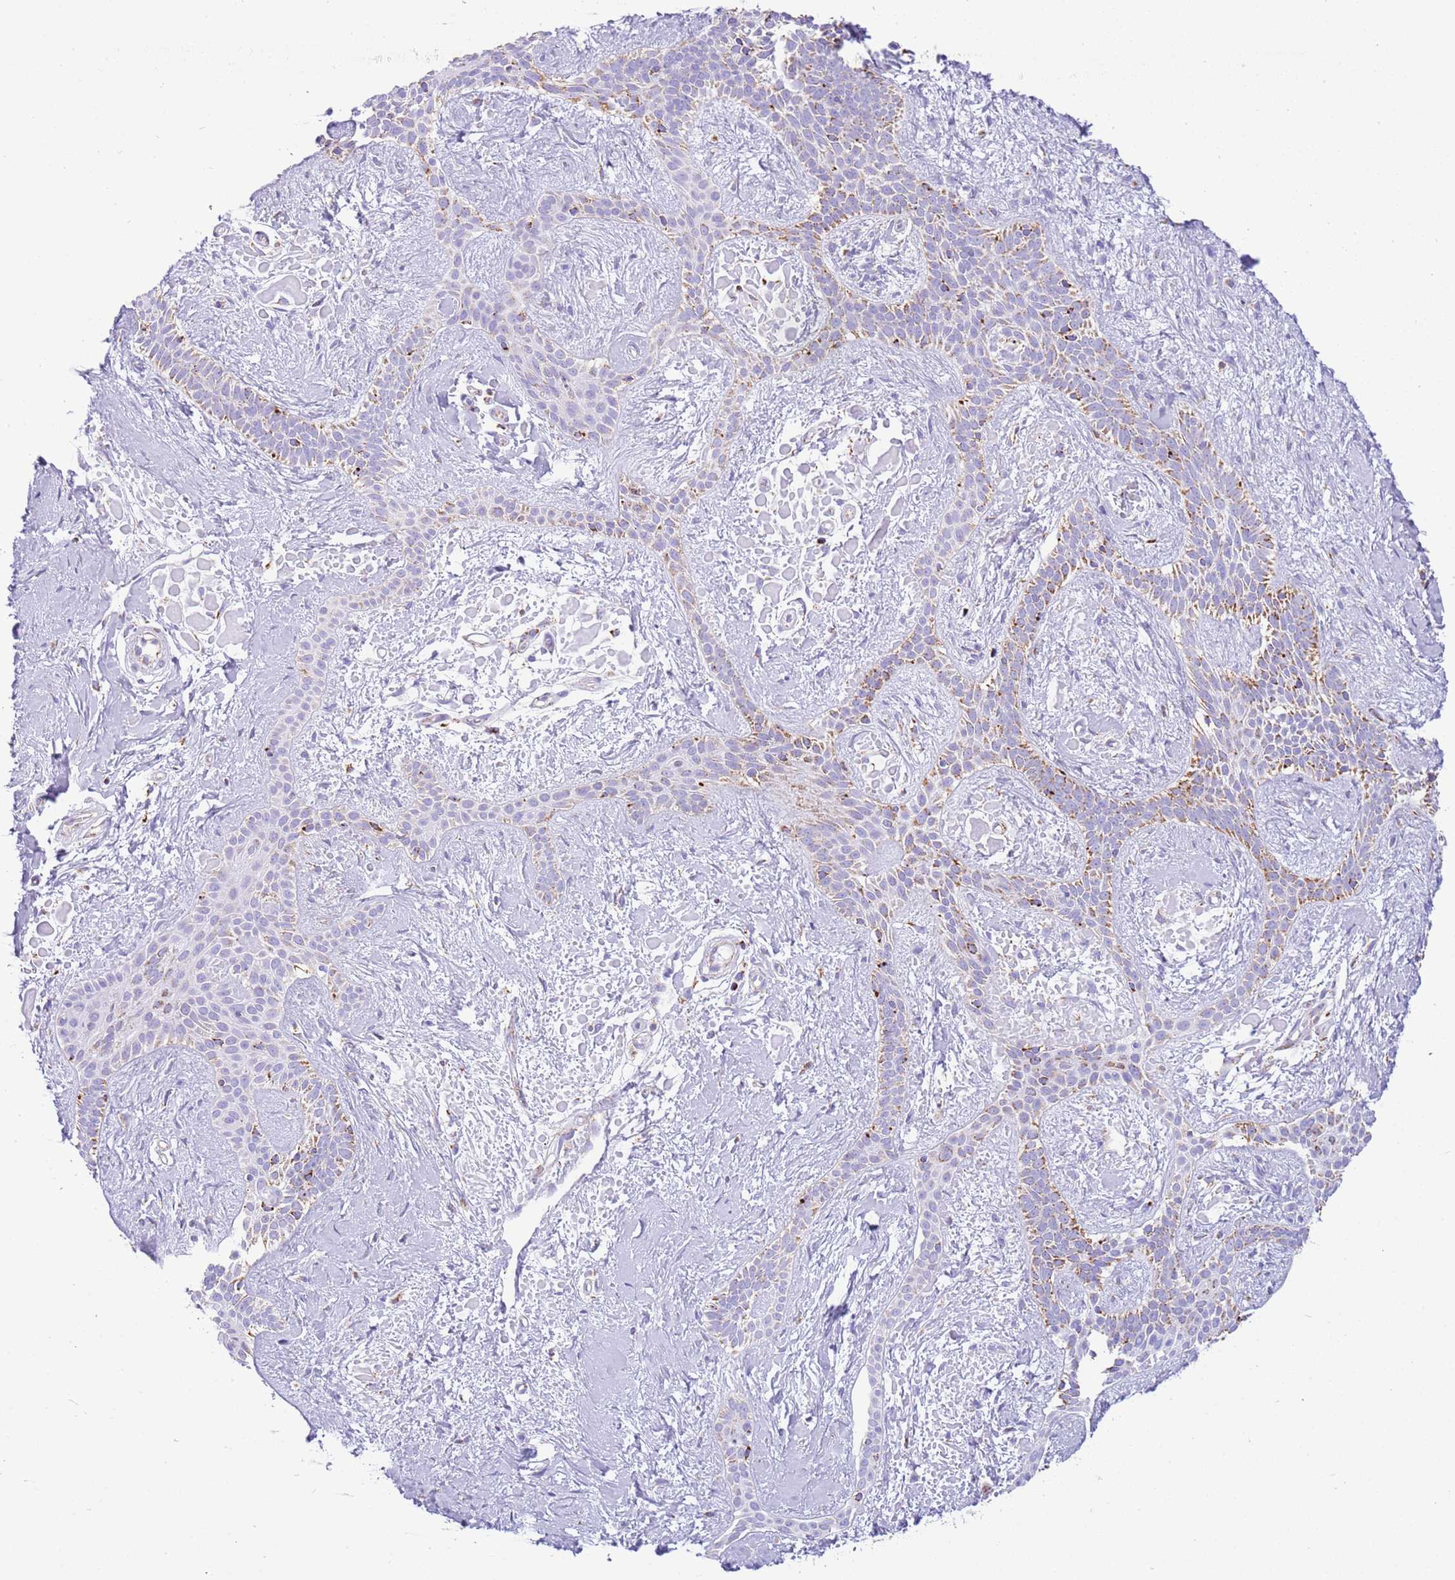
{"staining": {"intensity": "moderate", "quantity": "<25%", "location": "cytoplasmic/membranous"}, "tissue": "skin cancer", "cell_type": "Tumor cells", "image_type": "cancer", "snomed": [{"axis": "morphology", "description": "Basal cell carcinoma"}, {"axis": "topography", "description": "Skin"}], "caption": "Immunohistochemical staining of skin basal cell carcinoma demonstrates low levels of moderate cytoplasmic/membranous protein positivity in approximately <25% of tumor cells.", "gene": "SUCLG2", "patient": {"sex": "male", "age": 78}}